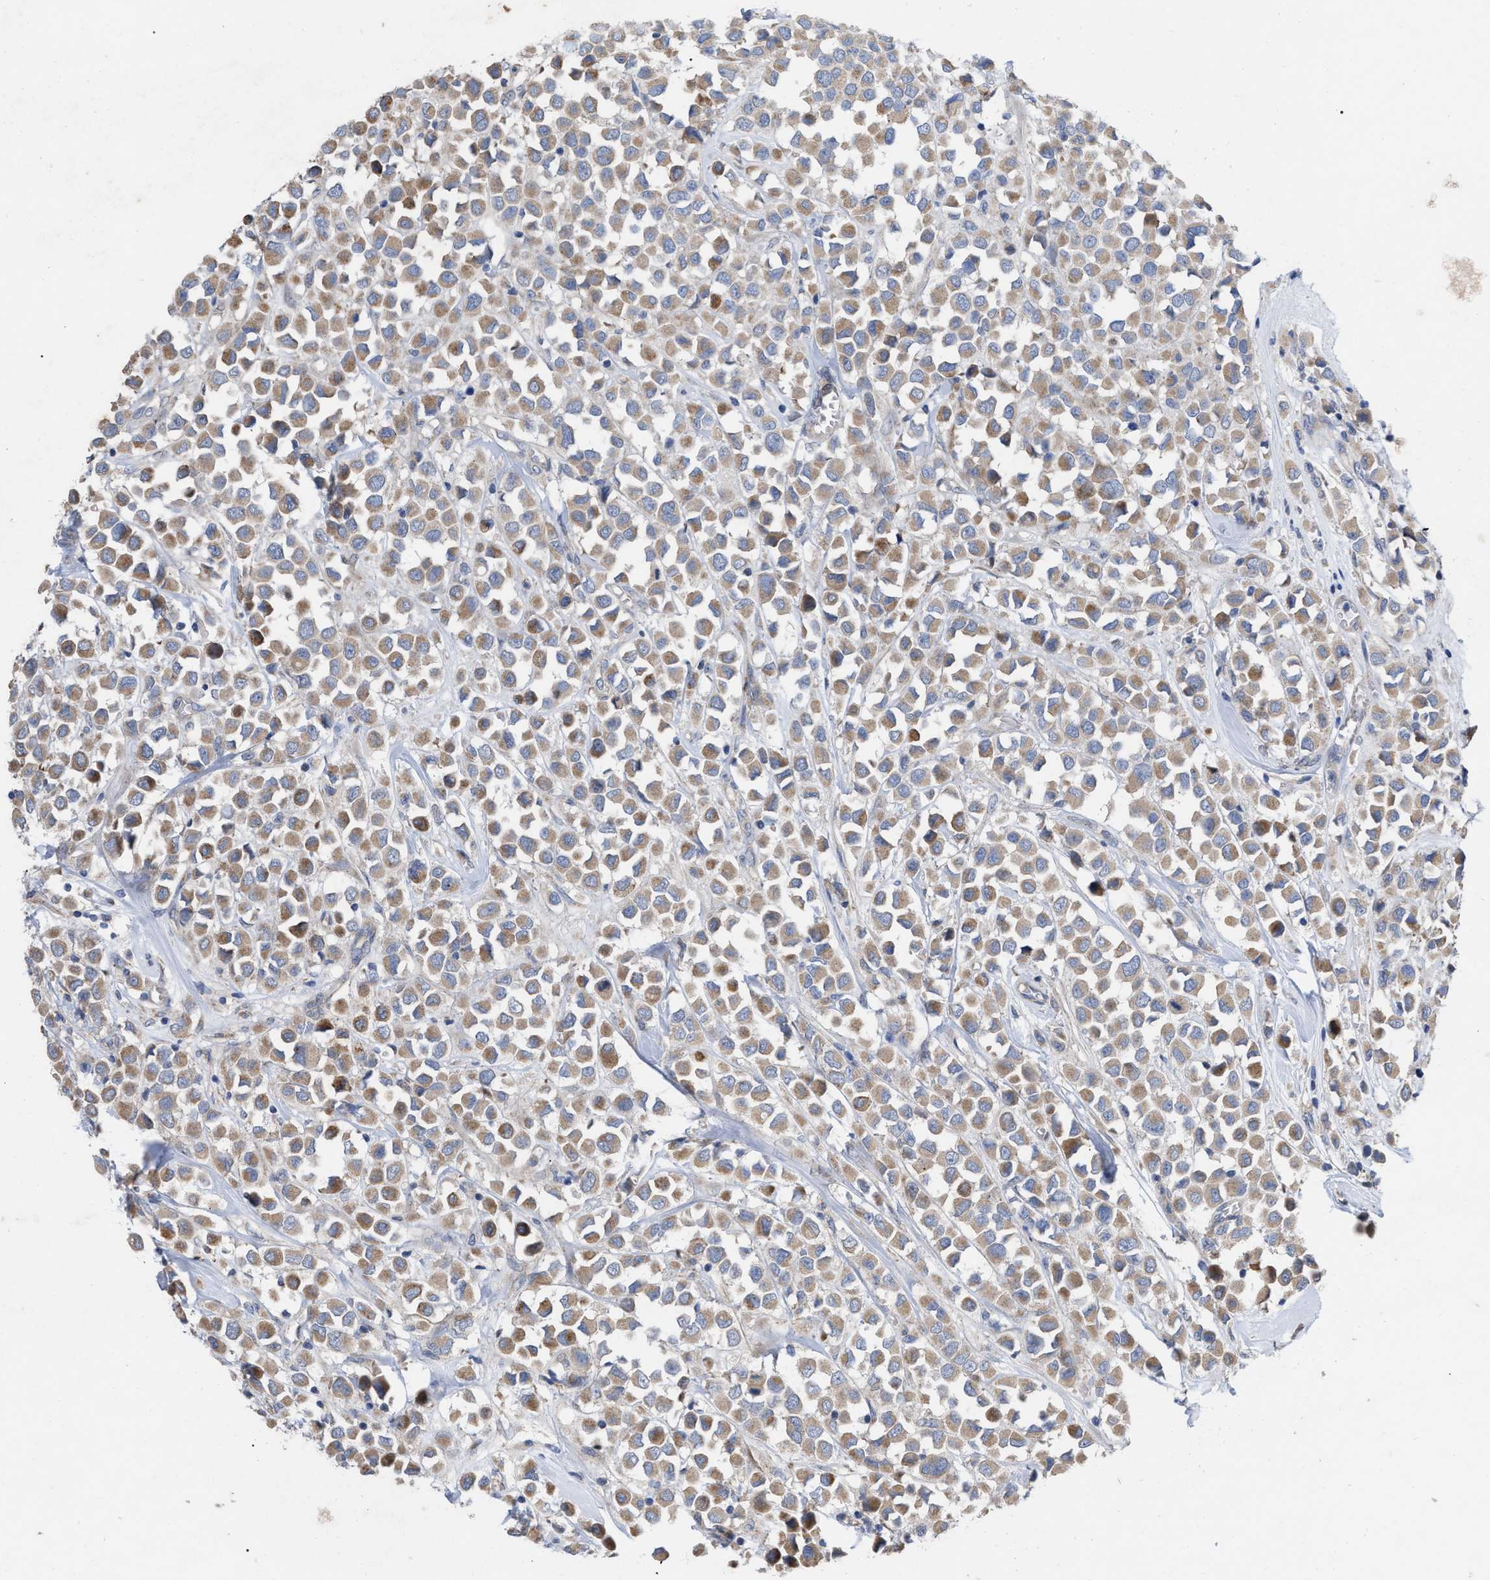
{"staining": {"intensity": "moderate", "quantity": ">75%", "location": "cytoplasmic/membranous"}, "tissue": "breast cancer", "cell_type": "Tumor cells", "image_type": "cancer", "snomed": [{"axis": "morphology", "description": "Duct carcinoma"}, {"axis": "topography", "description": "Breast"}], "caption": "Moderate cytoplasmic/membranous positivity for a protein is present in approximately >75% of tumor cells of breast cancer (invasive ductal carcinoma) using immunohistochemistry.", "gene": "VIP", "patient": {"sex": "female", "age": 61}}